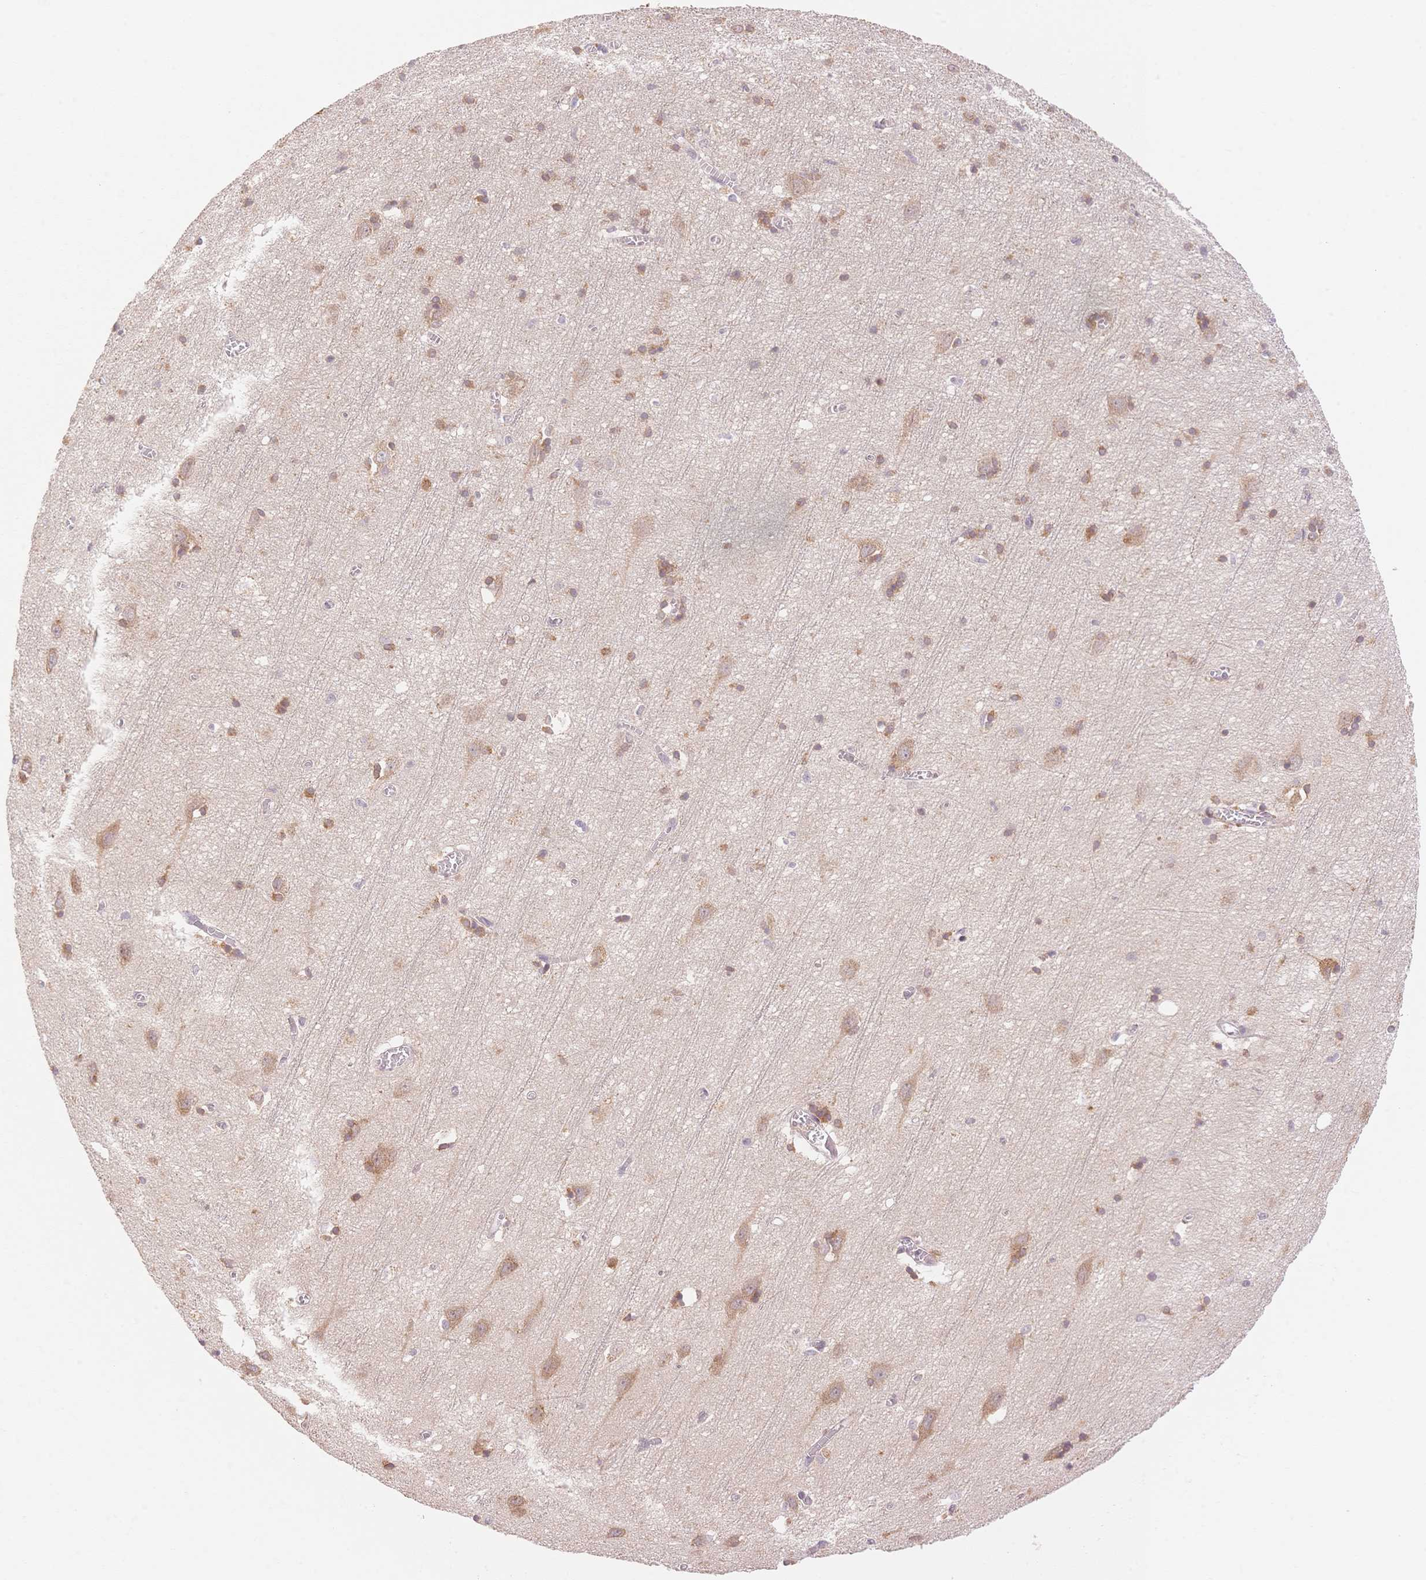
{"staining": {"intensity": "weak", "quantity": "<25%", "location": "nuclear"}, "tissue": "cerebral cortex", "cell_type": "Endothelial cells", "image_type": "normal", "snomed": [{"axis": "morphology", "description": "Normal tissue, NOS"}, {"axis": "topography", "description": "Cerebral cortex"}], "caption": "Protein analysis of unremarkable cerebral cortex demonstrates no significant expression in endothelial cells.", "gene": "STK39", "patient": {"sex": "male", "age": 70}}